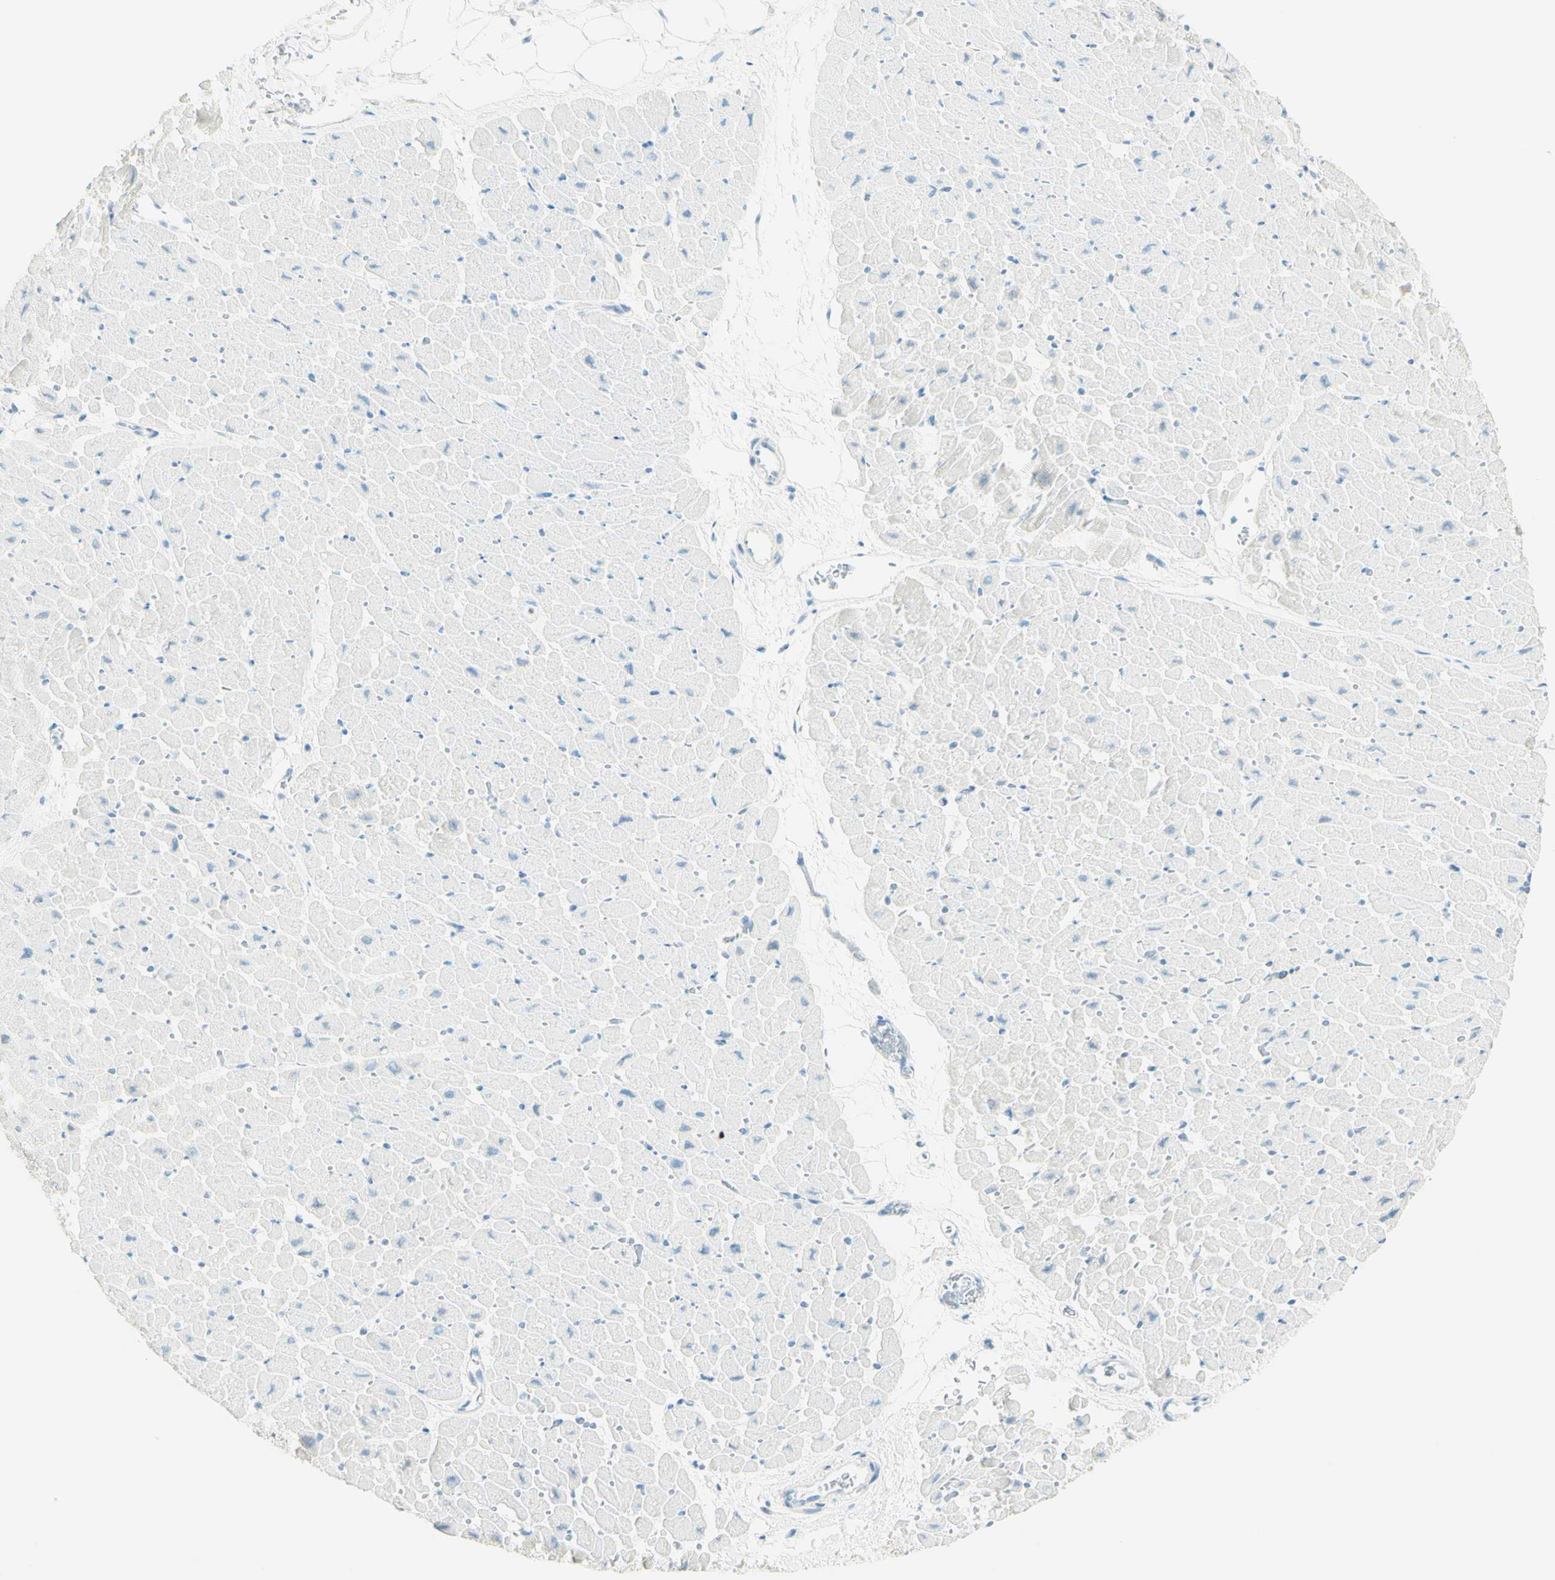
{"staining": {"intensity": "negative", "quantity": "none", "location": "none"}, "tissue": "heart muscle", "cell_type": "Cardiomyocytes", "image_type": "normal", "snomed": [{"axis": "morphology", "description": "Normal tissue, NOS"}, {"axis": "topography", "description": "Heart"}], "caption": "The immunohistochemistry (IHC) micrograph has no significant positivity in cardiomyocytes of heart muscle.", "gene": "FMR1NB", "patient": {"sex": "male", "age": 45}}